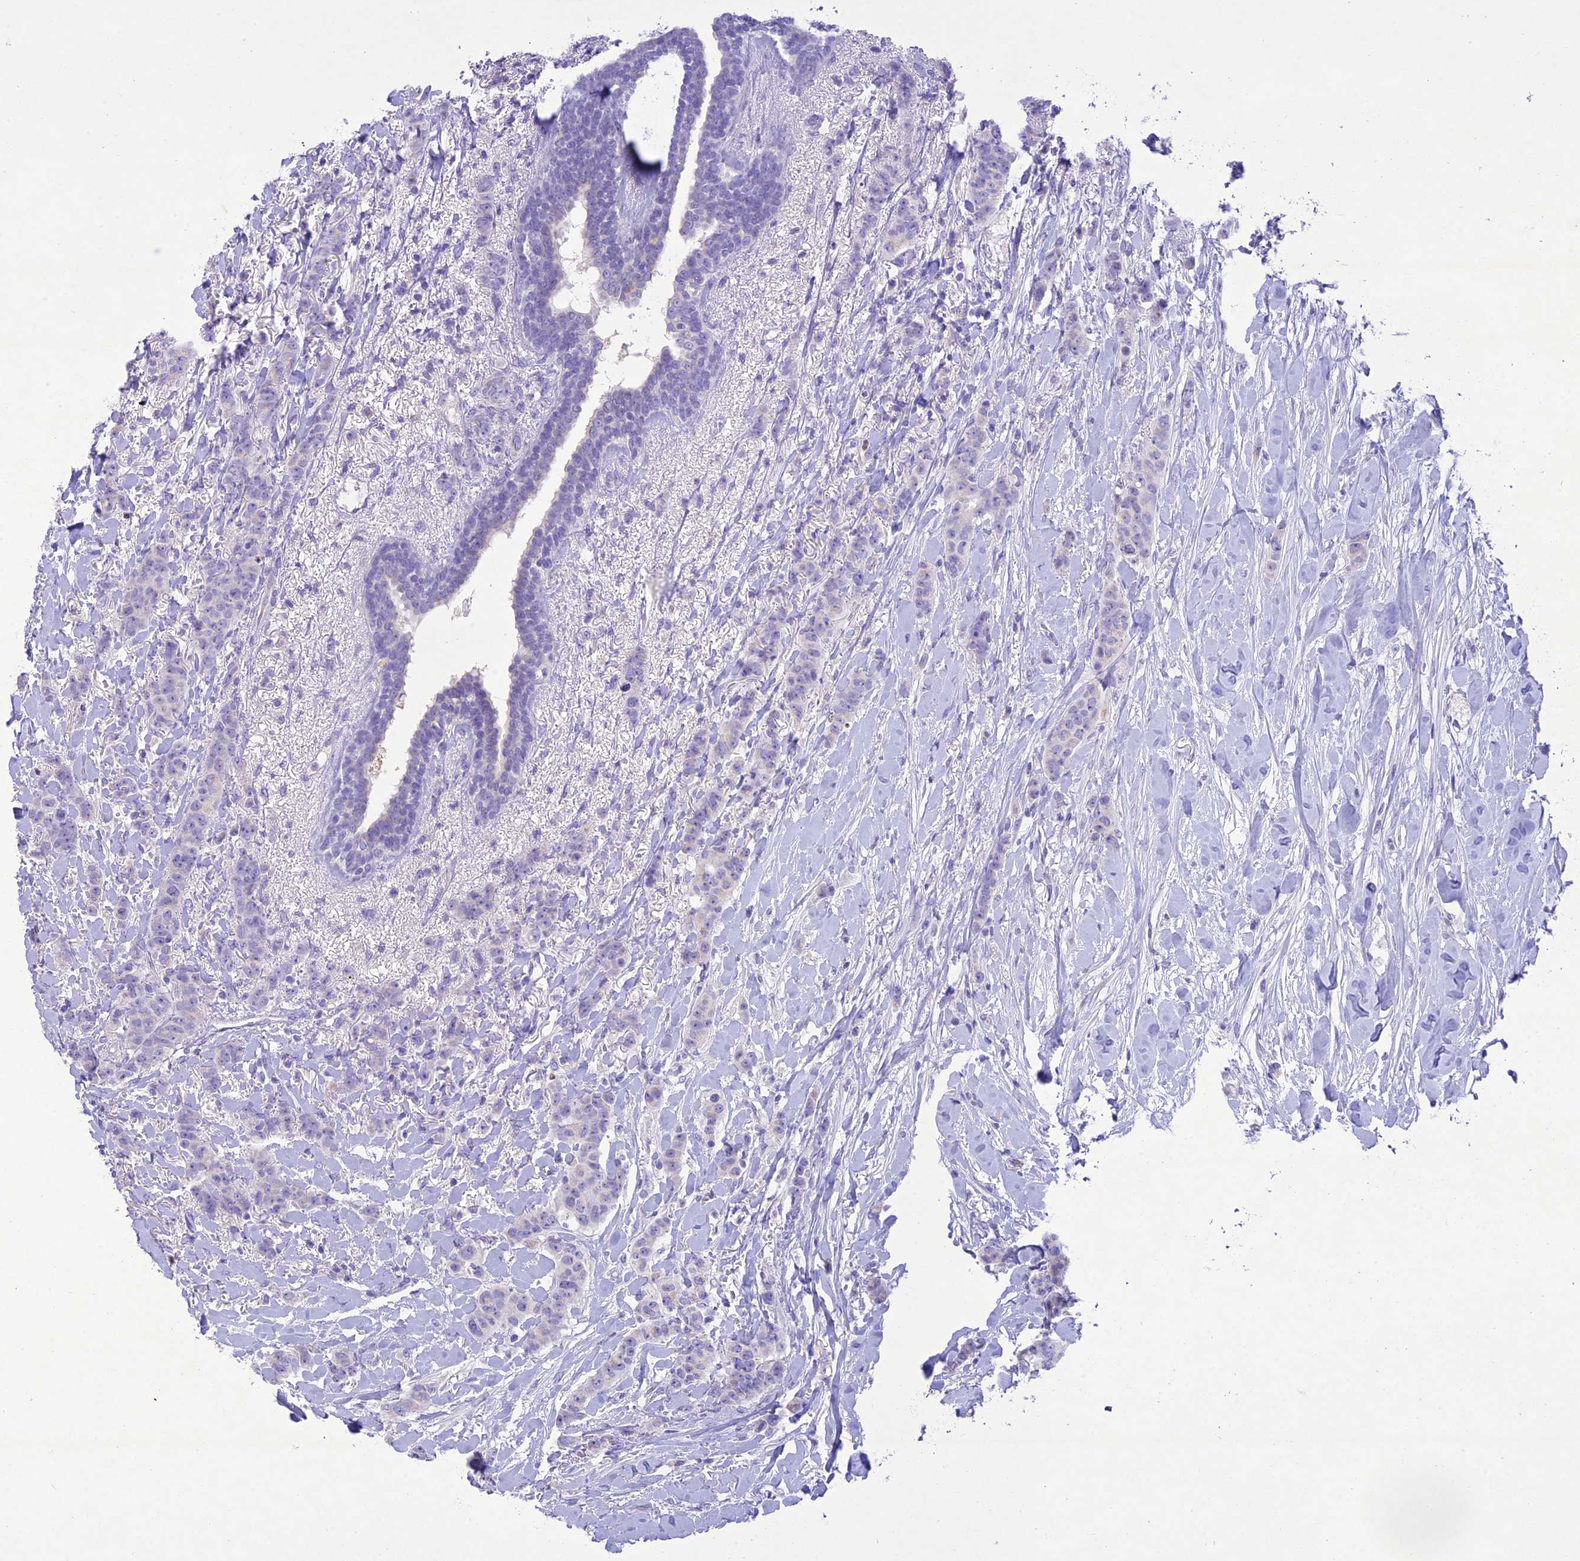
{"staining": {"intensity": "negative", "quantity": "none", "location": "none"}, "tissue": "breast cancer", "cell_type": "Tumor cells", "image_type": "cancer", "snomed": [{"axis": "morphology", "description": "Duct carcinoma"}, {"axis": "topography", "description": "Breast"}], "caption": "Immunohistochemistry of breast cancer (intraductal carcinoma) demonstrates no positivity in tumor cells.", "gene": "SLC13A5", "patient": {"sex": "female", "age": 40}}